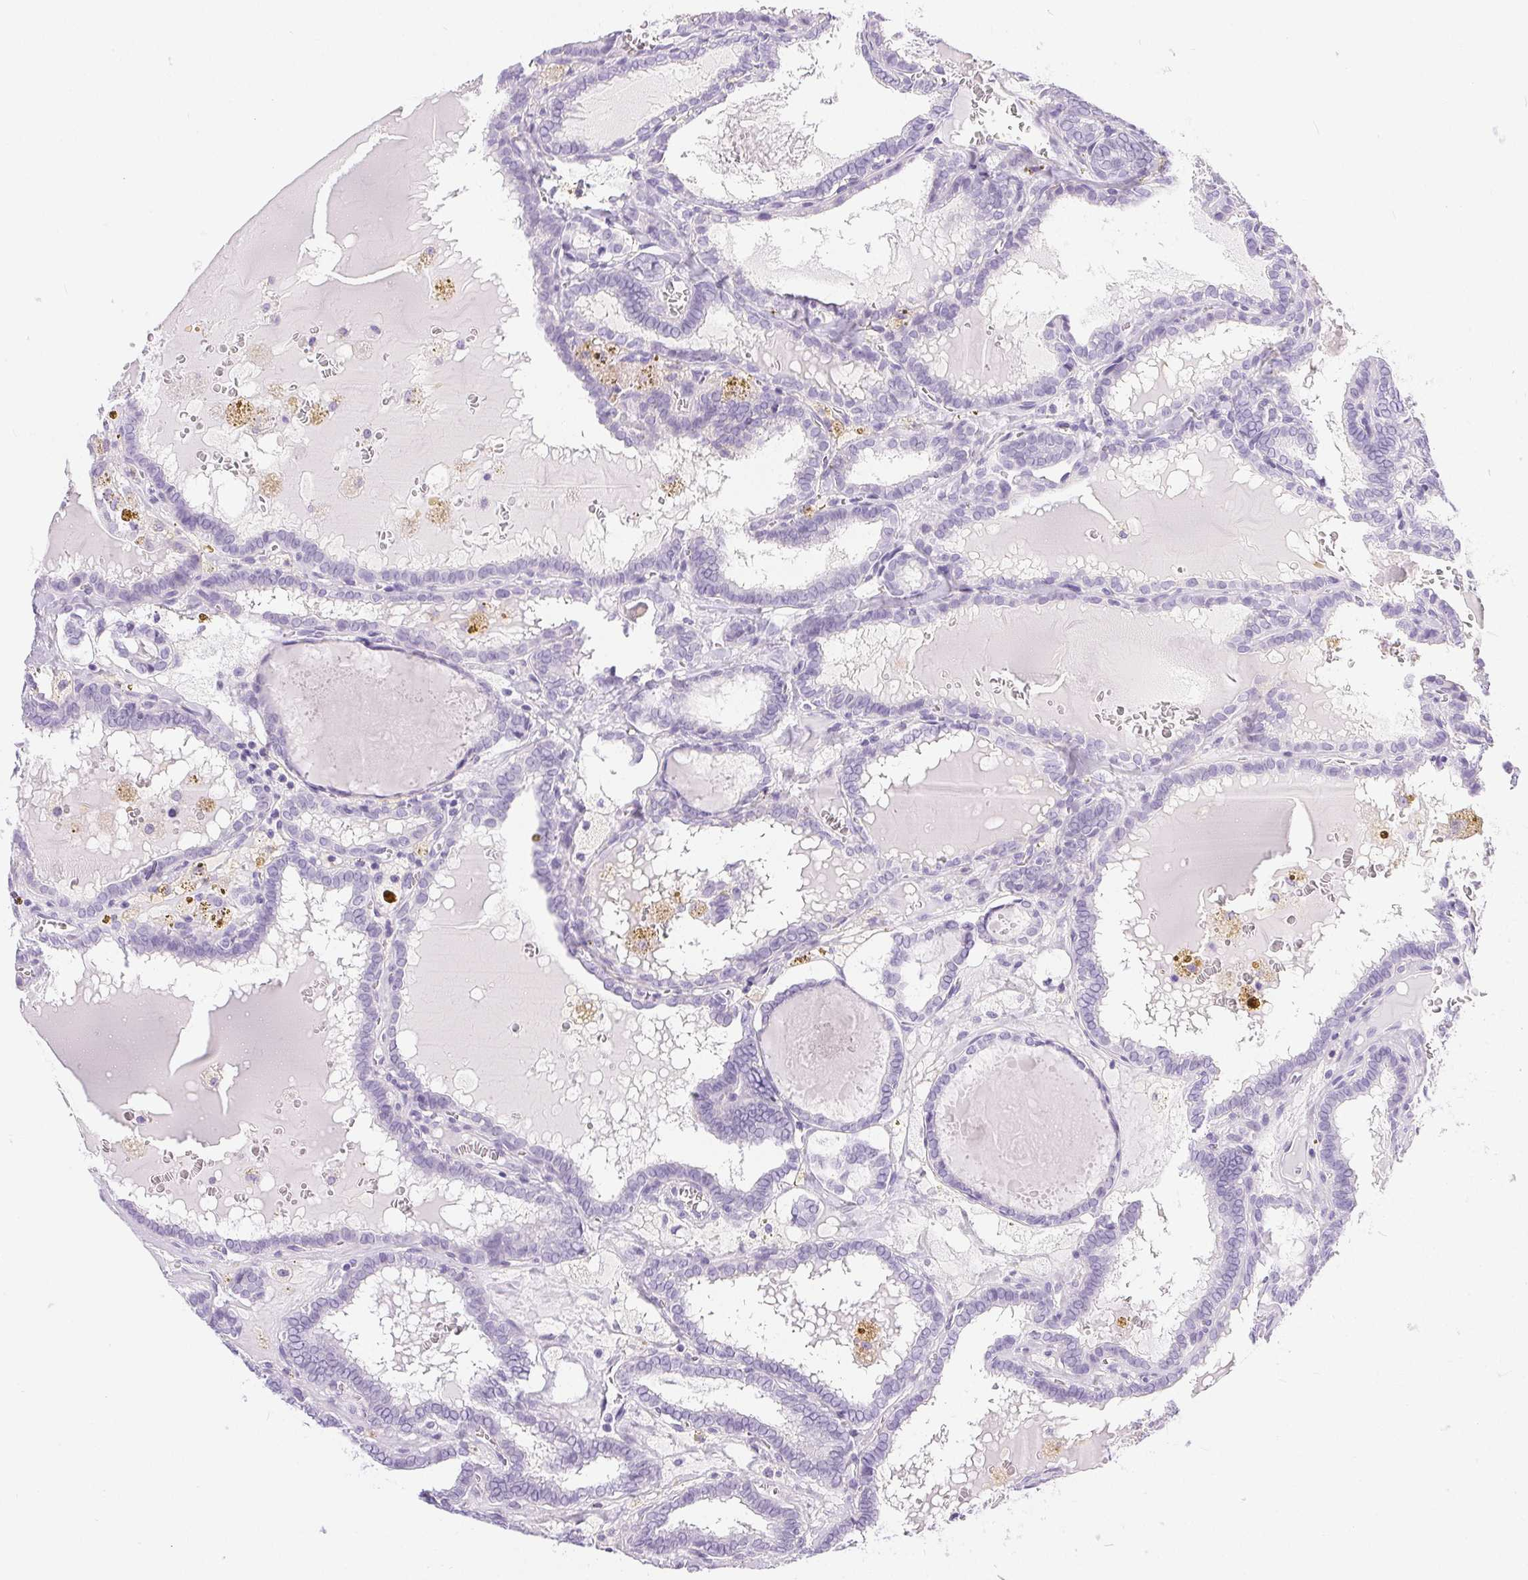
{"staining": {"intensity": "negative", "quantity": "none", "location": "none"}, "tissue": "thyroid cancer", "cell_type": "Tumor cells", "image_type": "cancer", "snomed": [{"axis": "morphology", "description": "Papillary adenocarcinoma, NOS"}, {"axis": "topography", "description": "Thyroid gland"}], "caption": "Thyroid cancer was stained to show a protein in brown. There is no significant expression in tumor cells.", "gene": "XDH", "patient": {"sex": "female", "age": 39}}